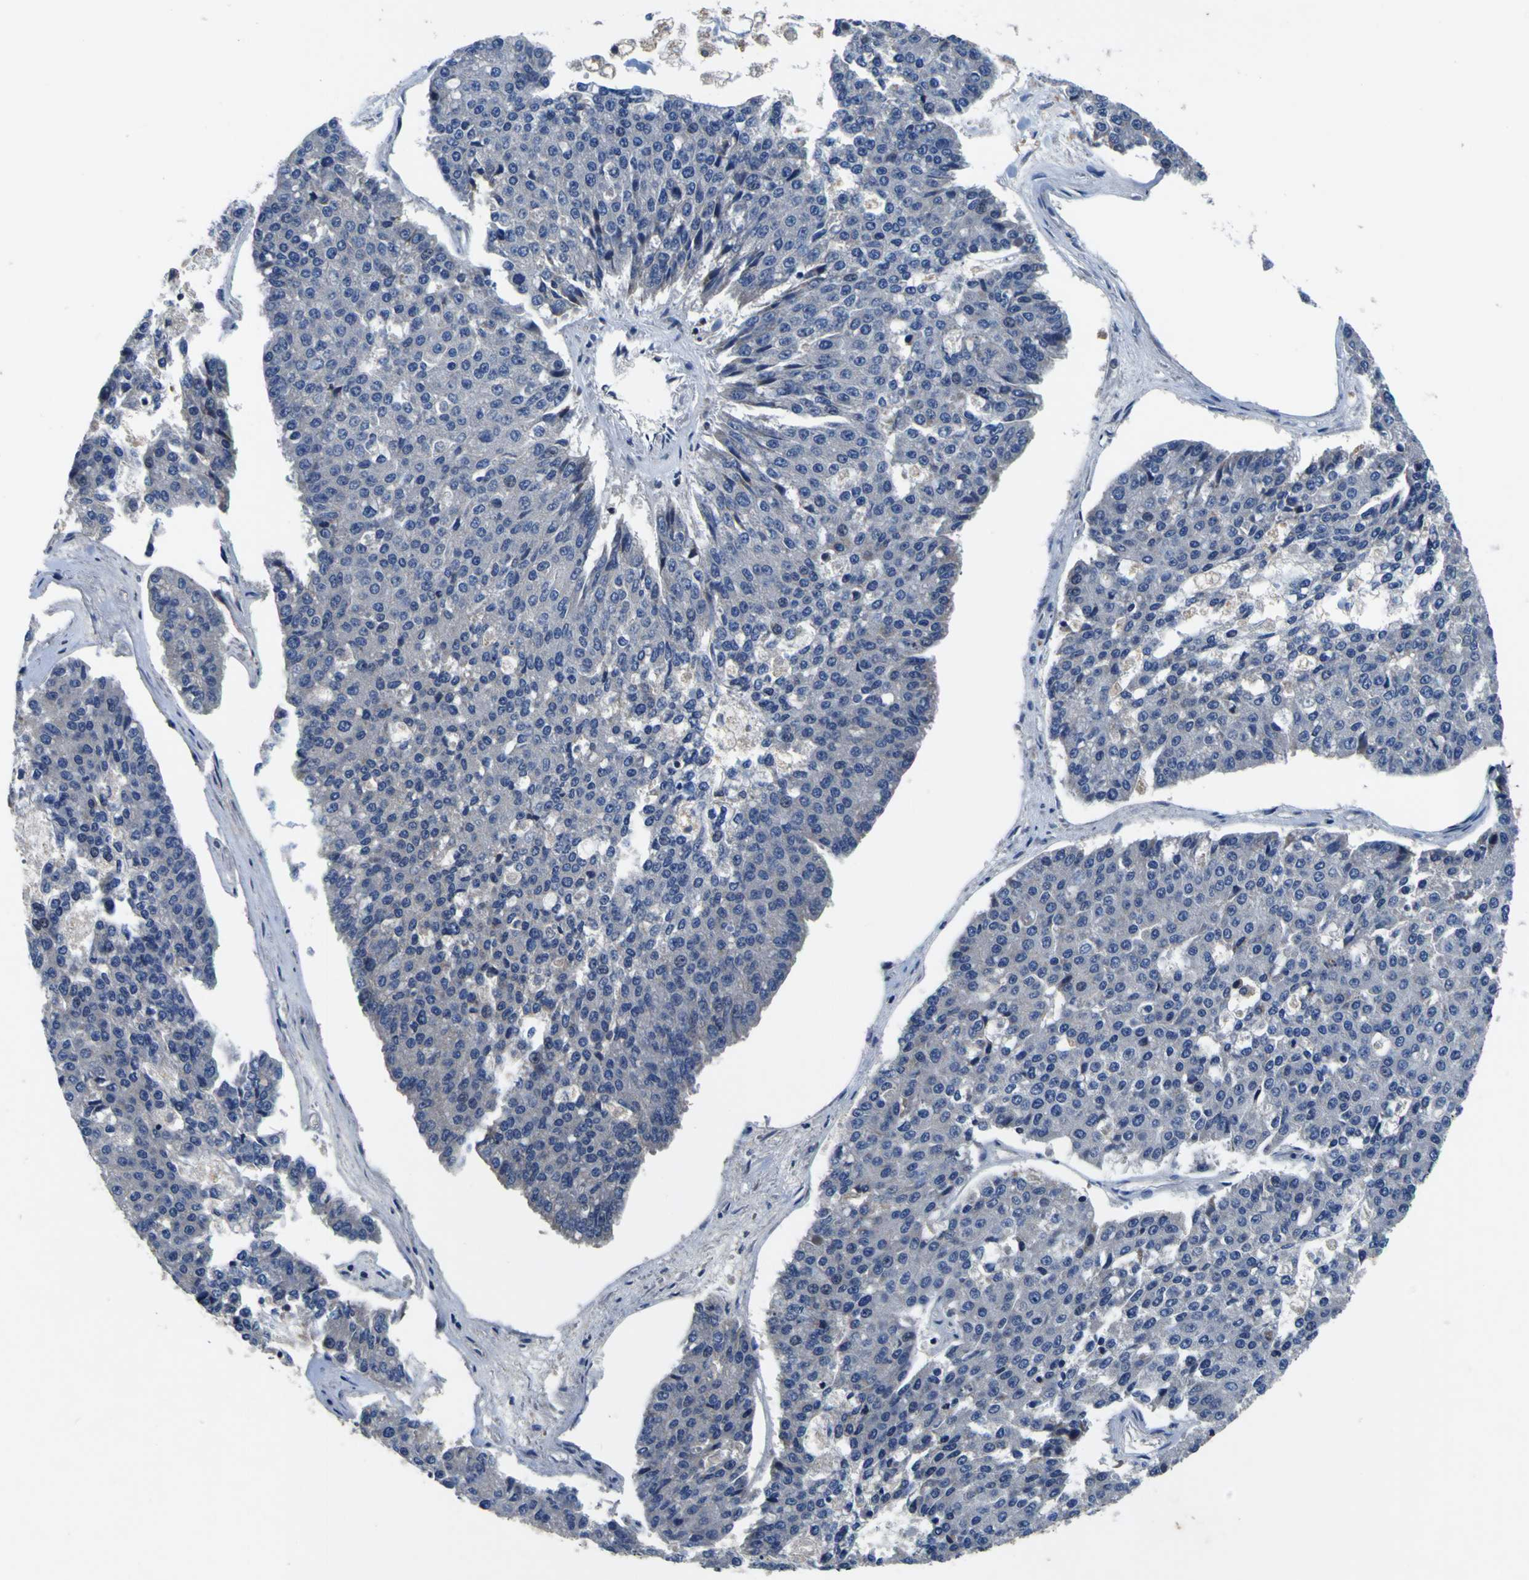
{"staining": {"intensity": "negative", "quantity": "none", "location": "none"}, "tissue": "pancreatic cancer", "cell_type": "Tumor cells", "image_type": "cancer", "snomed": [{"axis": "morphology", "description": "Adenocarcinoma, NOS"}, {"axis": "topography", "description": "Pancreas"}], "caption": "There is no significant staining in tumor cells of pancreatic adenocarcinoma. (DAB immunohistochemistry with hematoxylin counter stain).", "gene": "EPHB4", "patient": {"sex": "male", "age": 50}}